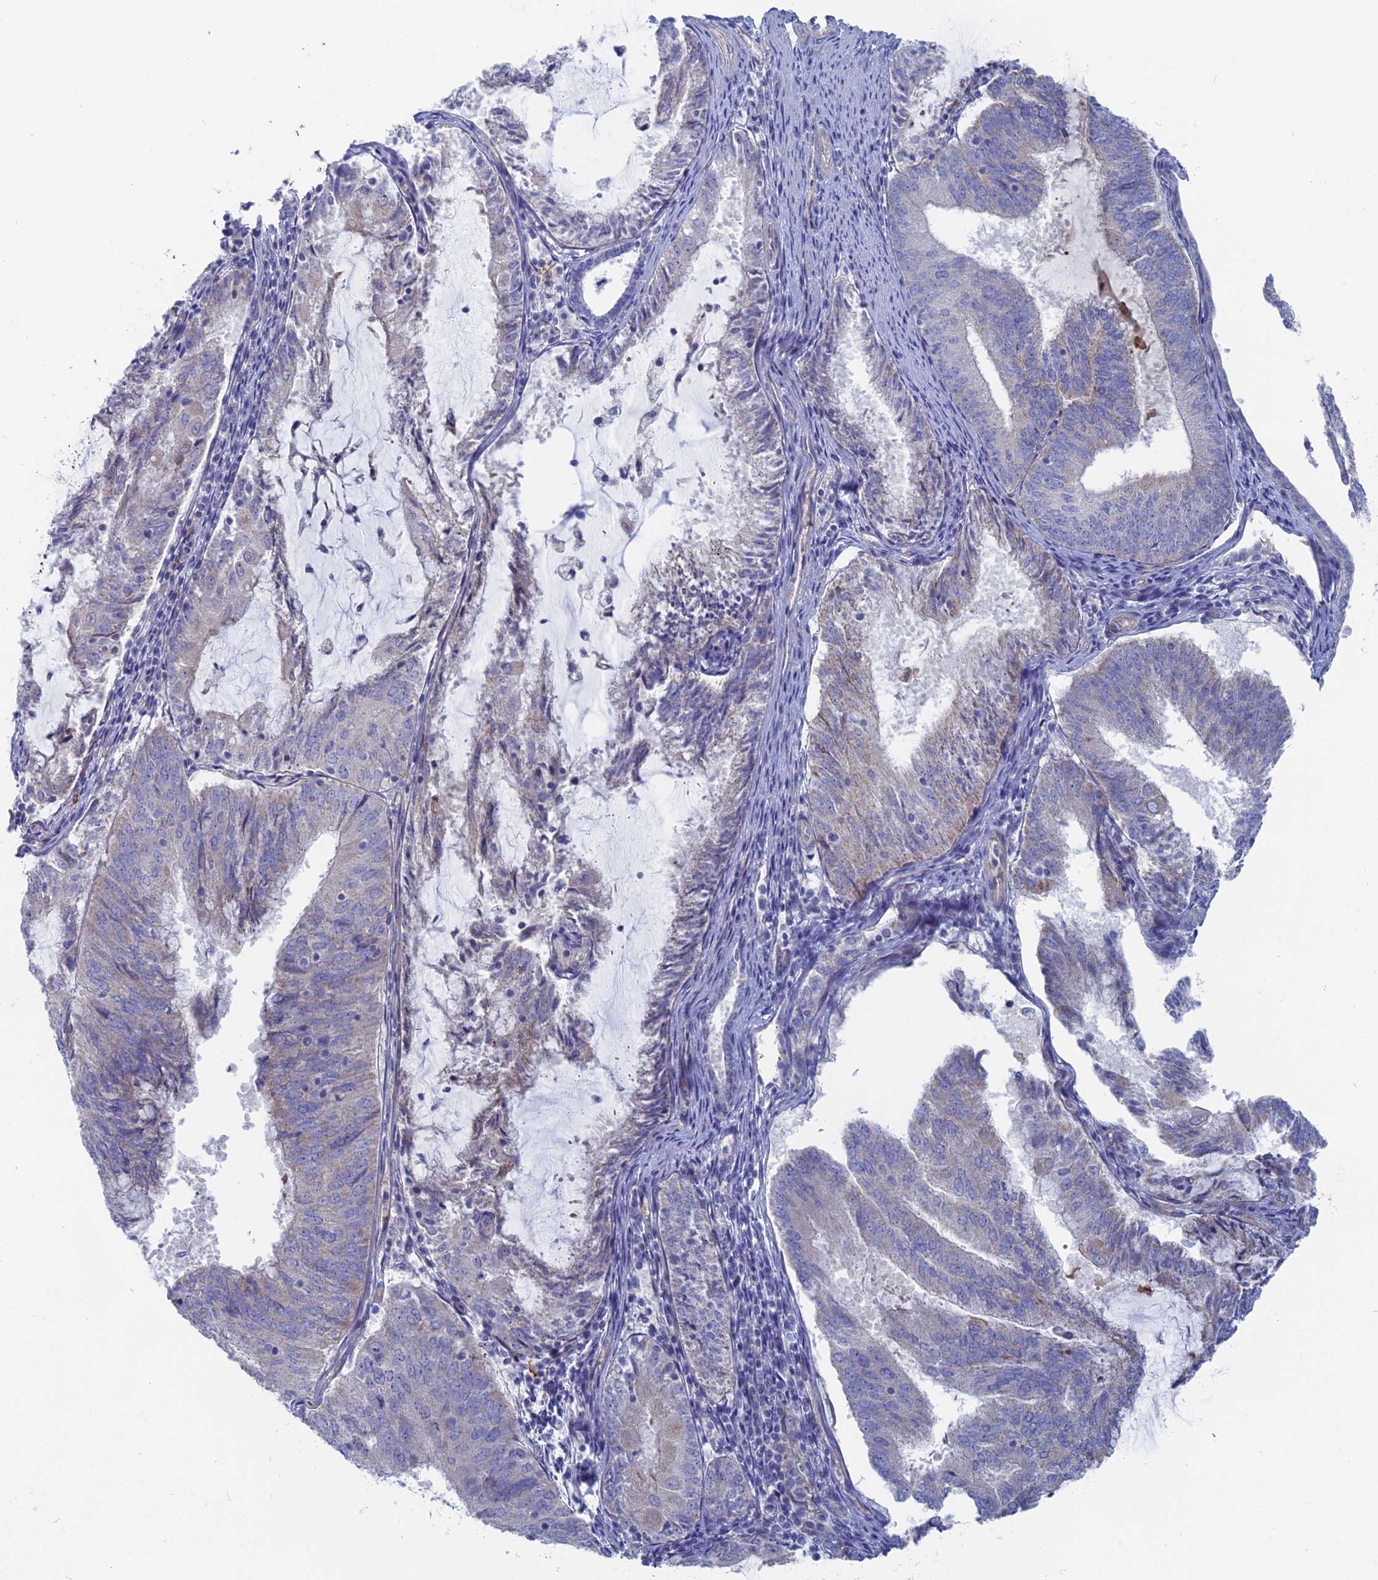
{"staining": {"intensity": "negative", "quantity": "none", "location": "none"}, "tissue": "endometrial cancer", "cell_type": "Tumor cells", "image_type": "cancer", "snomed": [{"axis": "morphology", "description": "Adenocarcinoma, NOS"}, {"axis": "topography", "description": "Endometrium"}], "caption": "Protein analysis of endometrial adenocarcinoma displays no significant staining in tumor cells. (Brightfield microscopy of DAB (3,3'-diaminobenzidine) immunohistochemistry at high magnification).", "gene": "TBC1D30", "patient": {"sex": "female", "age": 81}}